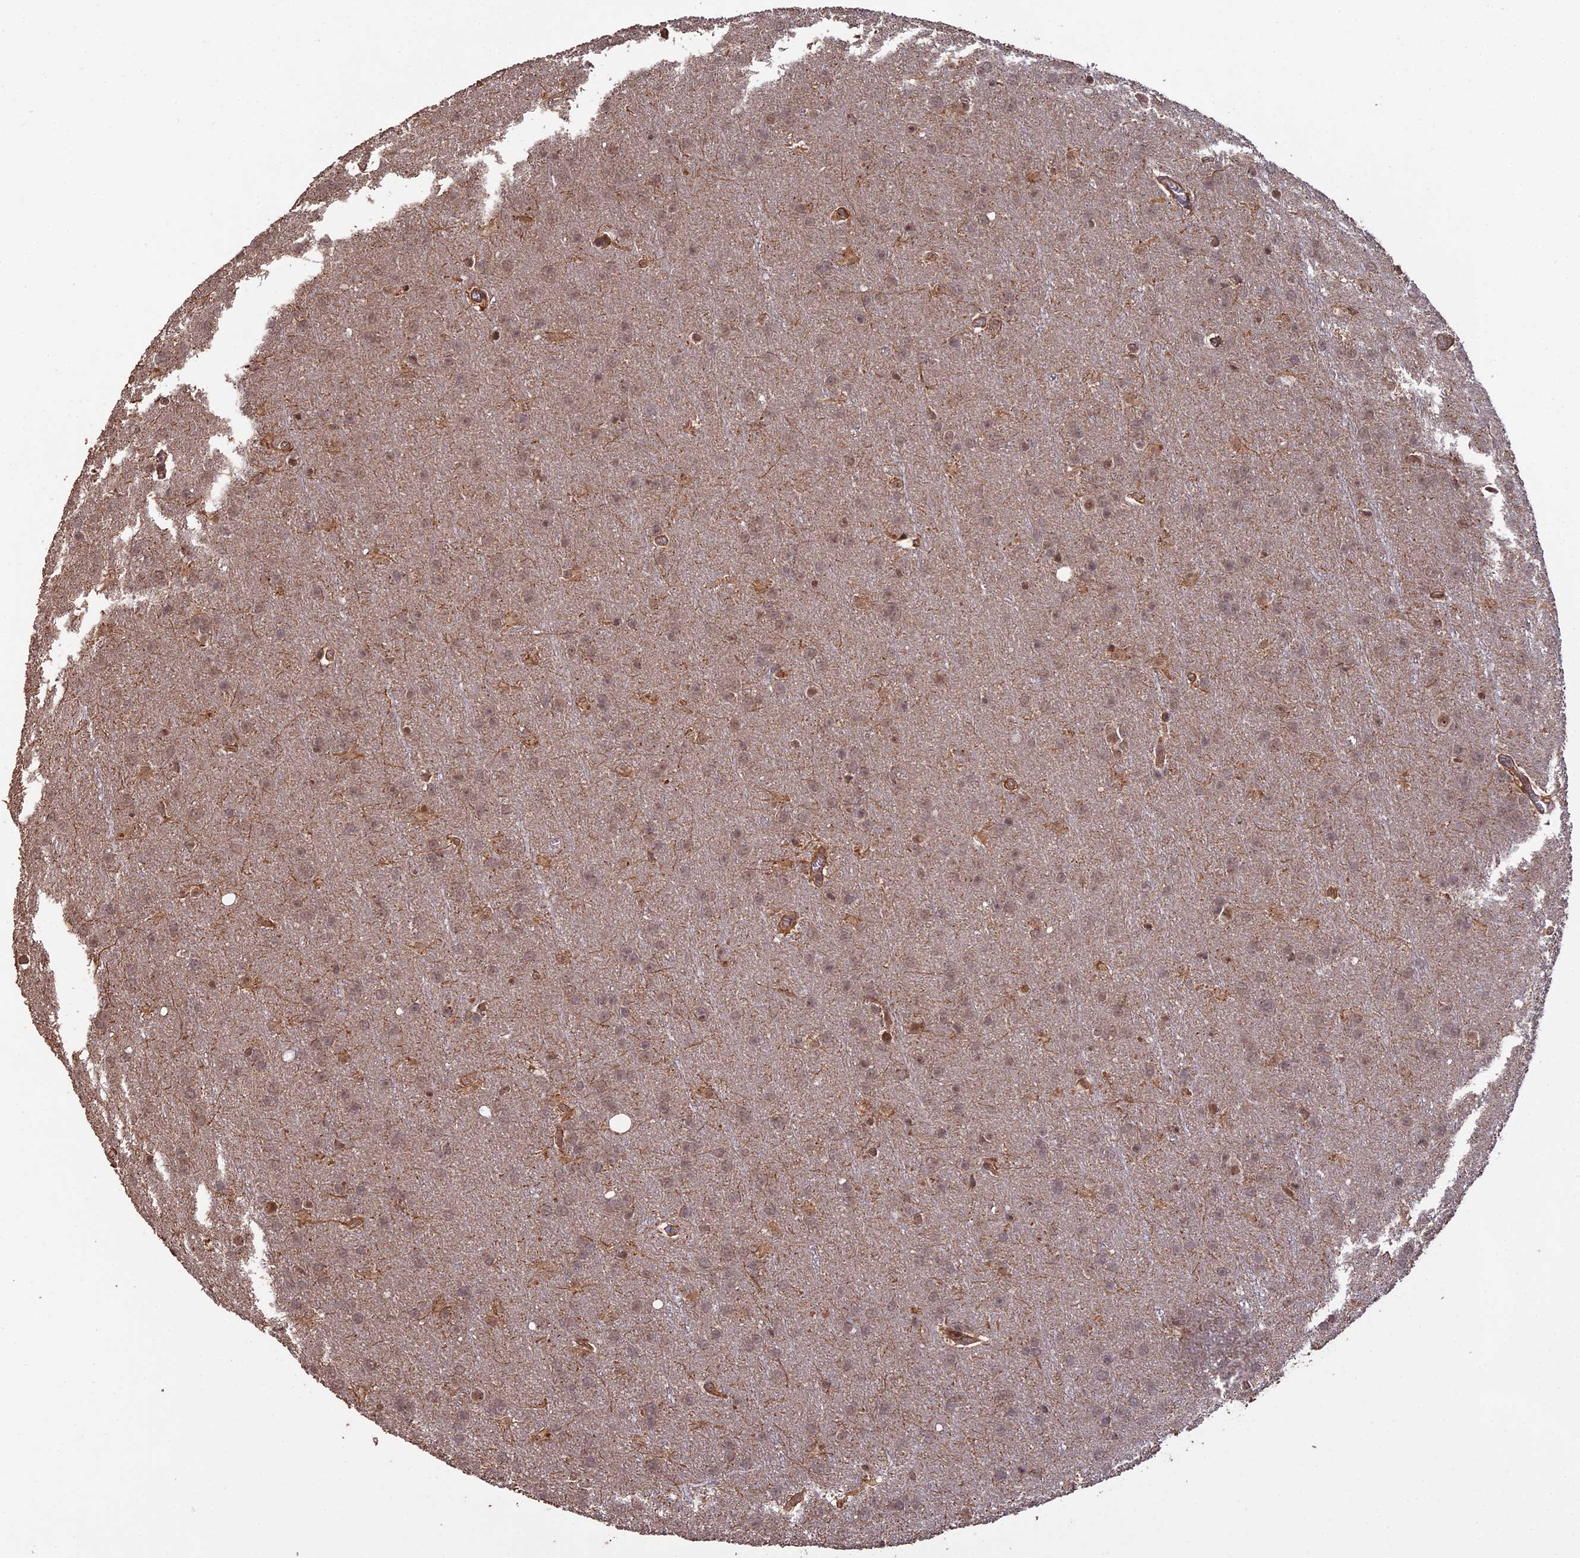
{"staining": {"intensity": "weak", "quantity": "<25%", "location": "cytoplasmic/membranous"}, "tissue": "glioma", "cell_type": "Tumor cells", "image_type": "cancer", "snomed": [{"axis": "morphology", "description": "Glioma, malignant, Low grade"}, {"axis": "topography", "description": "Brain"}], "caption": "Immunohistochemistry (IHC) photomicrograph of neoplastic tissue: human glioma stained with DAB reveals no significant protein staining in tumor cells.", "gene": "RALGAPA2", "patient": {"sex": "female", "age": 32}}